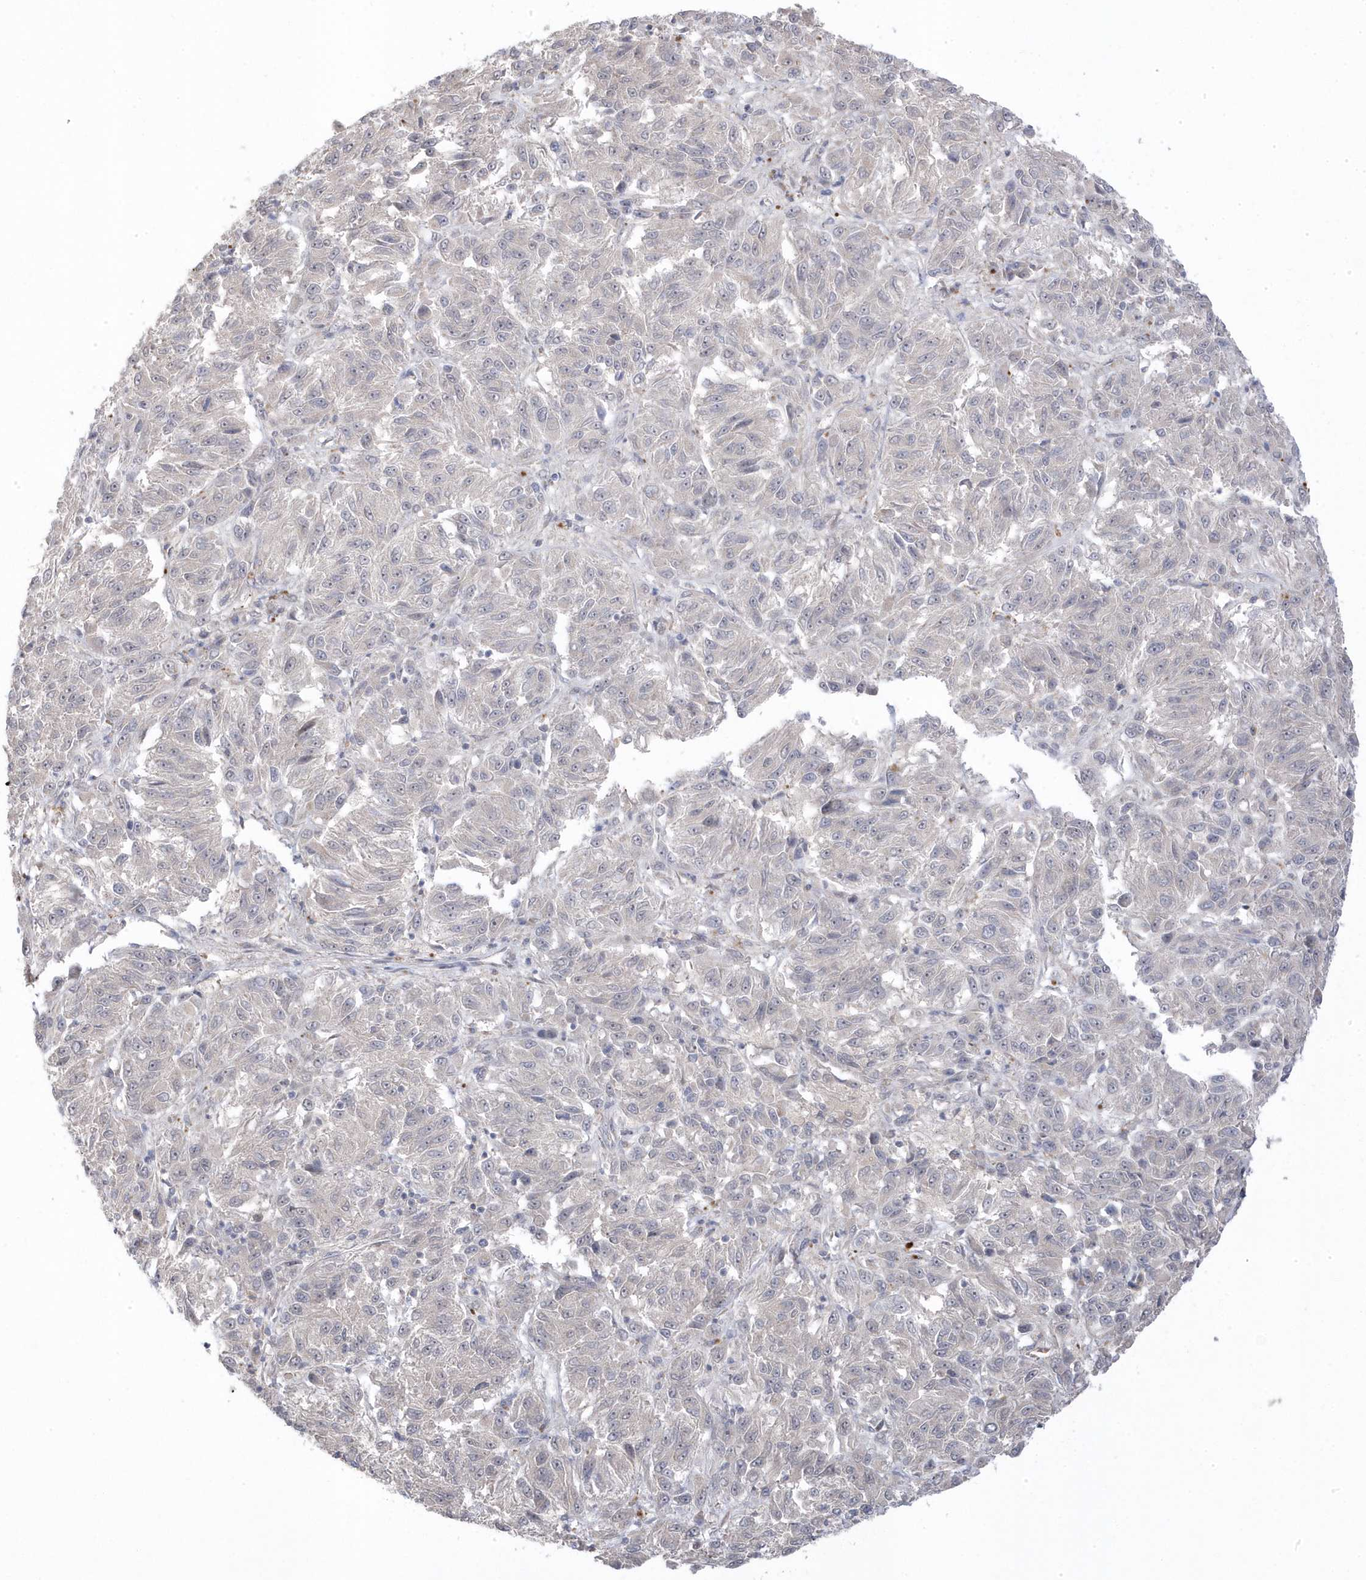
{"staining": {"intensity": "negative", "quantity": "none", "location": "none"}, "tissue": "melanoma", "cell_type": "Tumor cells", "image_type": "cancer", "snomed": [{"axis": "morphology", "description": "Malignant melanoma, Metastatic site"}, {"axis": "topography", "description": "Lung"}], "caption": "High power microscopy image of an immunohistochemistry (IHC) photomicrograph of melanoma, revealing no significant positivity in tumor cells.", "gene": "GTPBP6", "patient": {"sex": "male", "age": 64}}